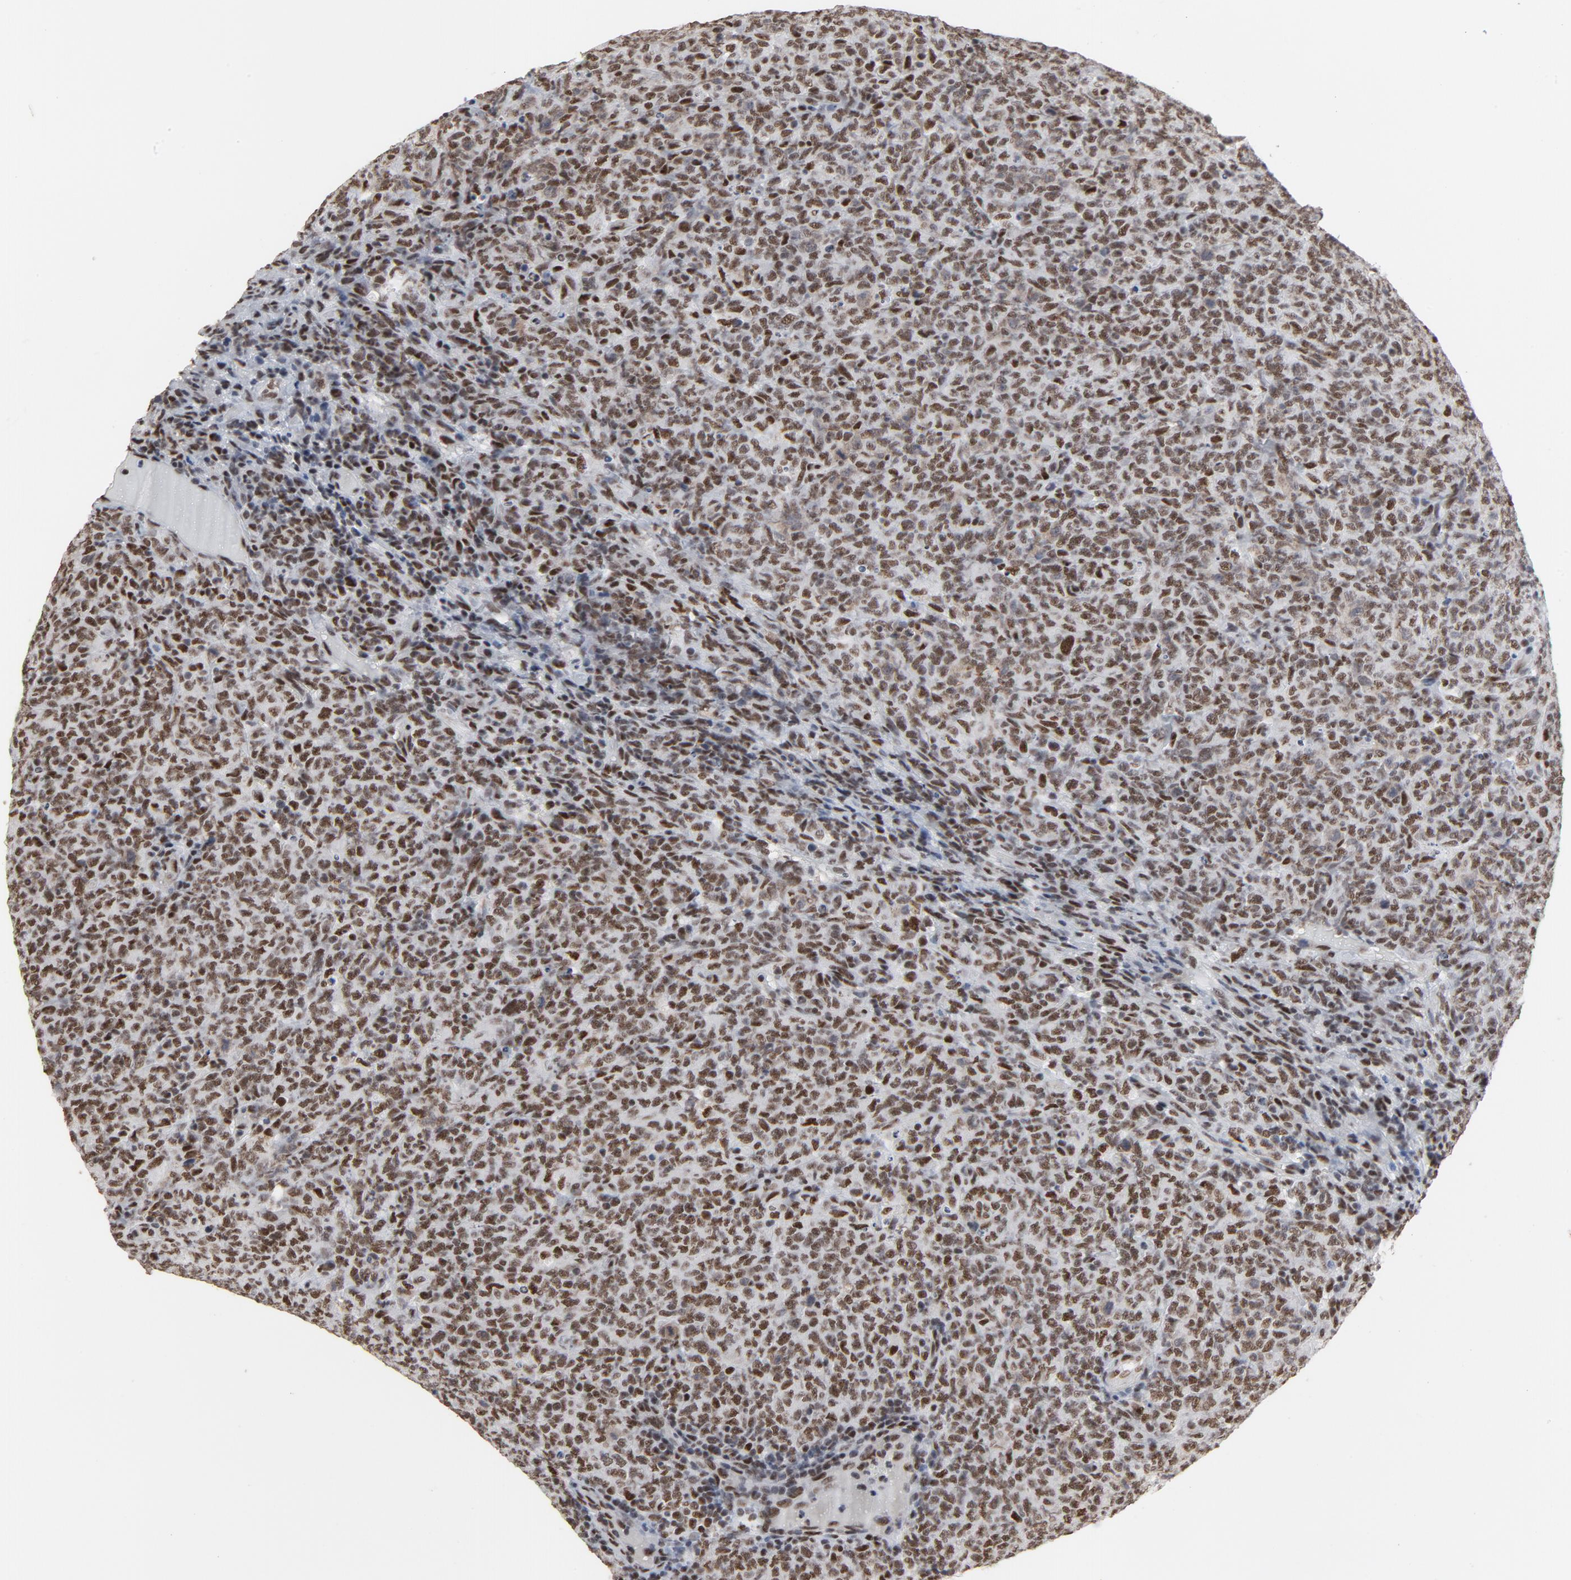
{"staining": {"intensity": "moderate", "quantity": ">75%", "location": "nuclear"}, "tissue": "lymphoma", "cell_type": "Tumor cells", "image_type": "cancer", "snomed": [{"axis": "morphology", "description": "Malignant lymphoma, non-Hodgkin's type, High grade"}, {"axis": "topography", "description": "Tonsil"}], "caption": "Protein staining of malignant lymphoma, non-Hodgkin's type (high-grade) tissue exhibits moderate nuclear positivity in approximately >75% of tumor cells.", "gene": "MRE11", "patient": {"sex": "female", "age": 36}}